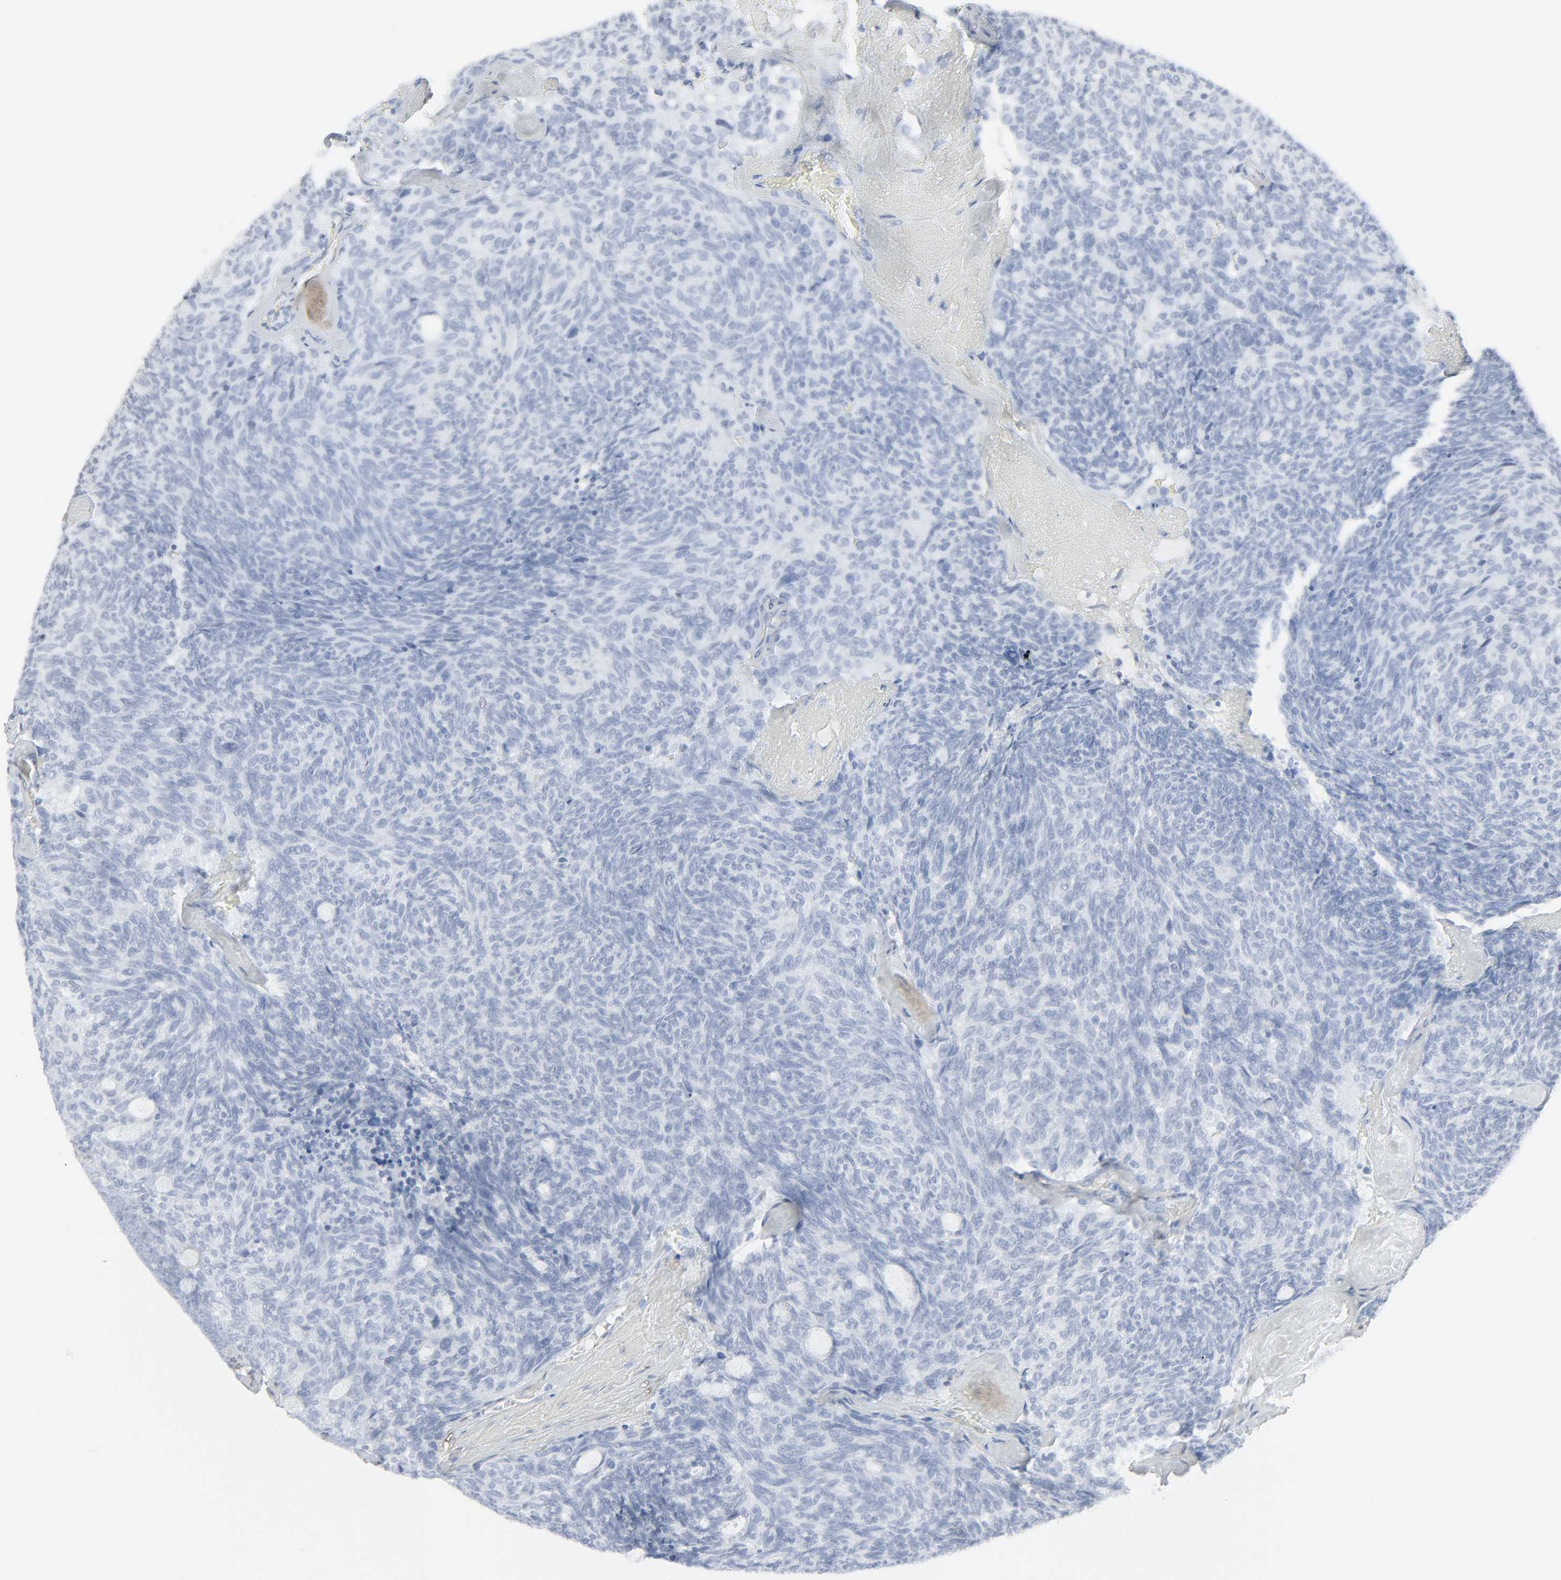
{"staining": {"intensity": "negative", "quantity": "none", "location": "none"}, "tissue": "carcinoid", "cell_type": "Tumor cells", "image_type": "cancer", "snomed": [{"axis": "morphology", "description": "Carcinoid, malignant, NOS"}, {"axis": "topography", "description": "Pancreas"}], "caption": "Tumor cells are negative for protein expression in human carcinoid.", "gene": "ZBTB16", "patient": {"sex": "female", "age": 54}}